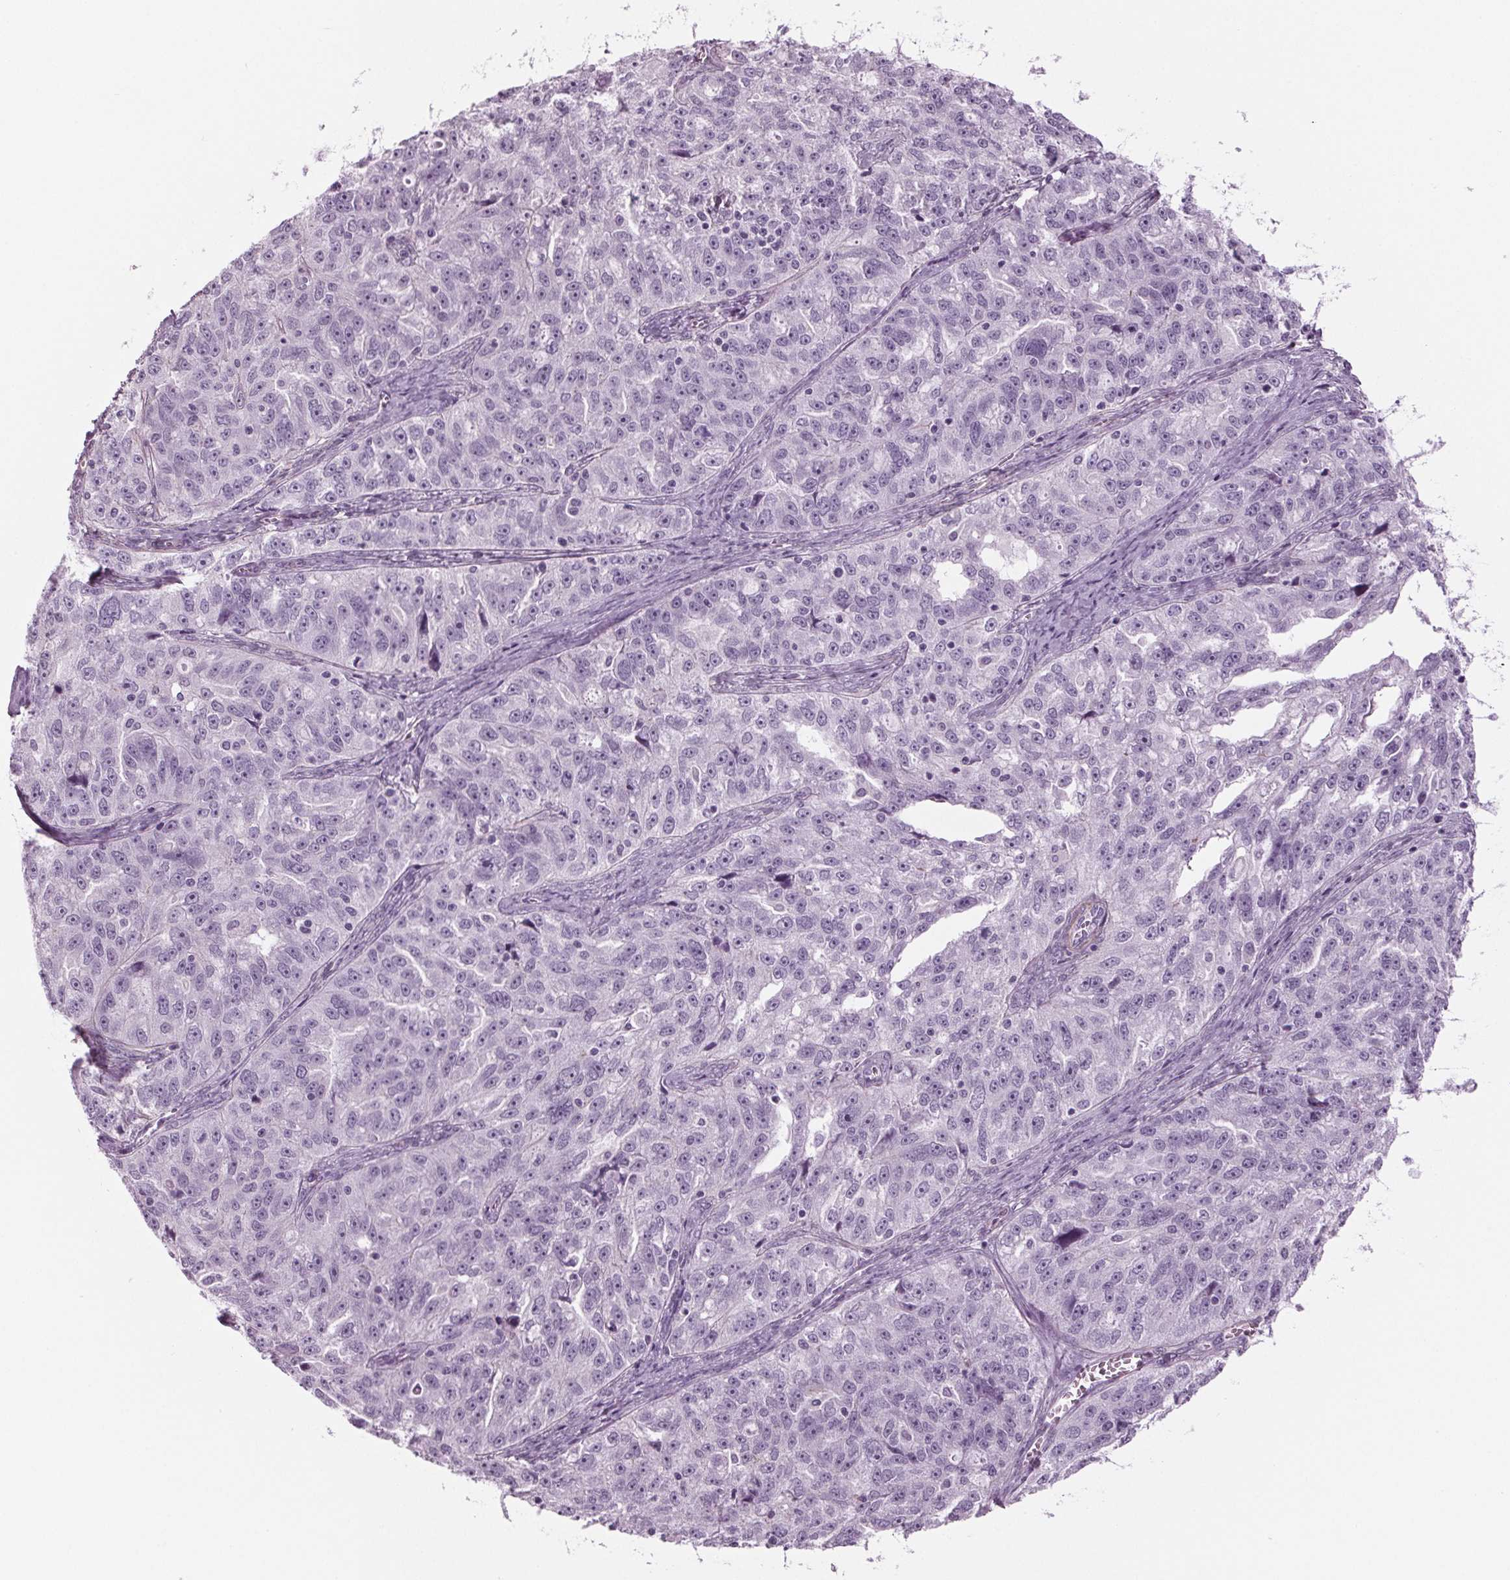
{"staining": {"intensity": "negative", "quantity": "none", "location": "none"}, "tissue": "ovarian cancer", "cell_type": "Tumor cells", "image_type": "cancer", "snomed": [{"axis": "morphology", "description": "Cystadenocarcinoma, serous, NOS"}, {"axis": "topography", "description": "Ovary"}], "caption": "IHC photomicrograph of ovarian cancer stained for a protein (brown), which shows no expression in tumor cells.", "gene": "BHLHE22", "patient": {"sex": "female", "age": 51}}